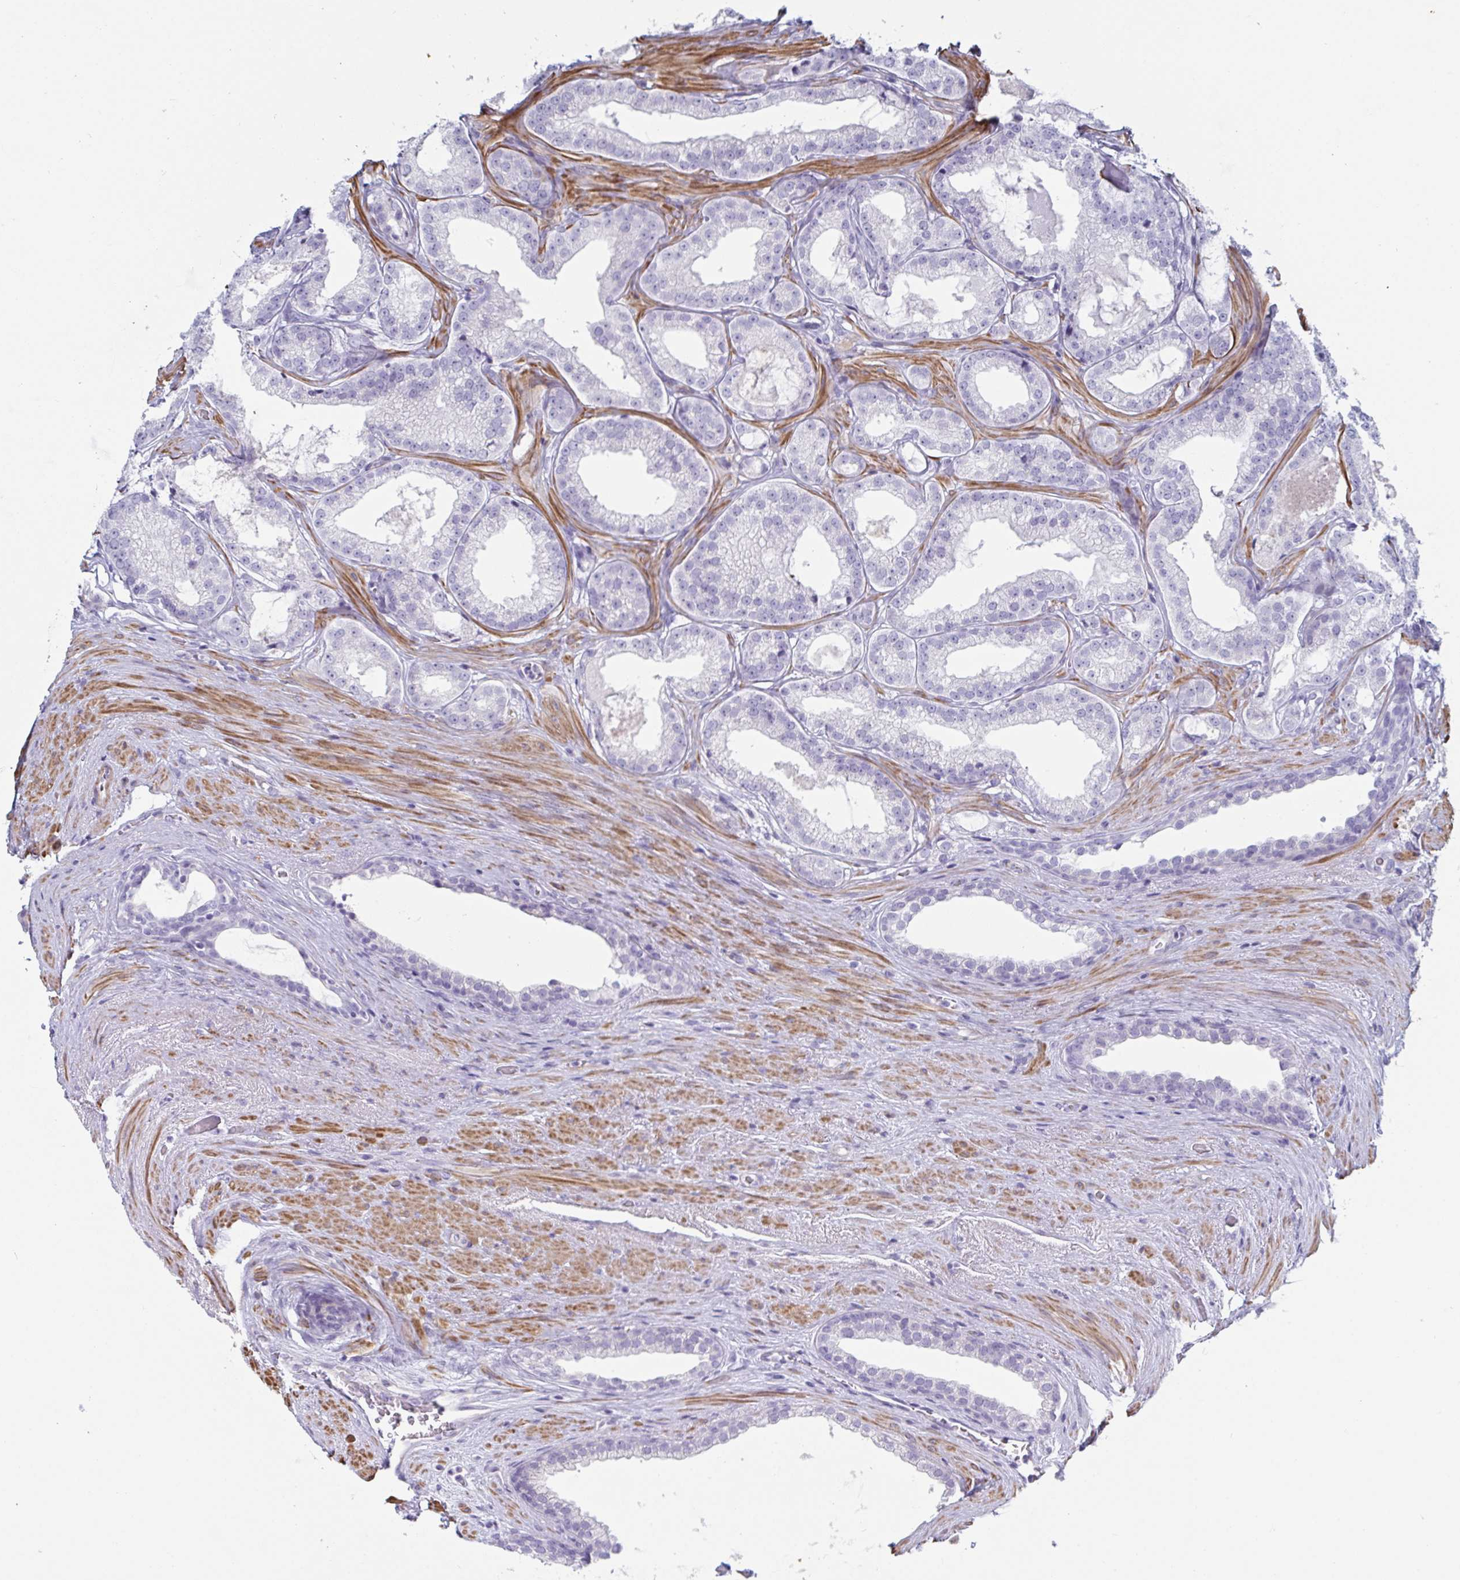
{"staining": {"intensity": "negative", "quantity": "none", "location": "none"}, "tissue": "prostate cancer", "cell_type": "Tumor cells", "image_type": "cancer", "snomed": [{"axis": "morphology", "description": "Adenocarcinoma, High grade"}, {"axis": "topography", "description": "Prostate"}], "caption": "Protein analysis of prostate cancer displays no significant staining in tumor cells. (DAB (3,3'-diaminobenzidine) IHC with hematoxylin counter stain).", "gene": "OR5P3", "patient": {"sex": "male", "age": 65}}